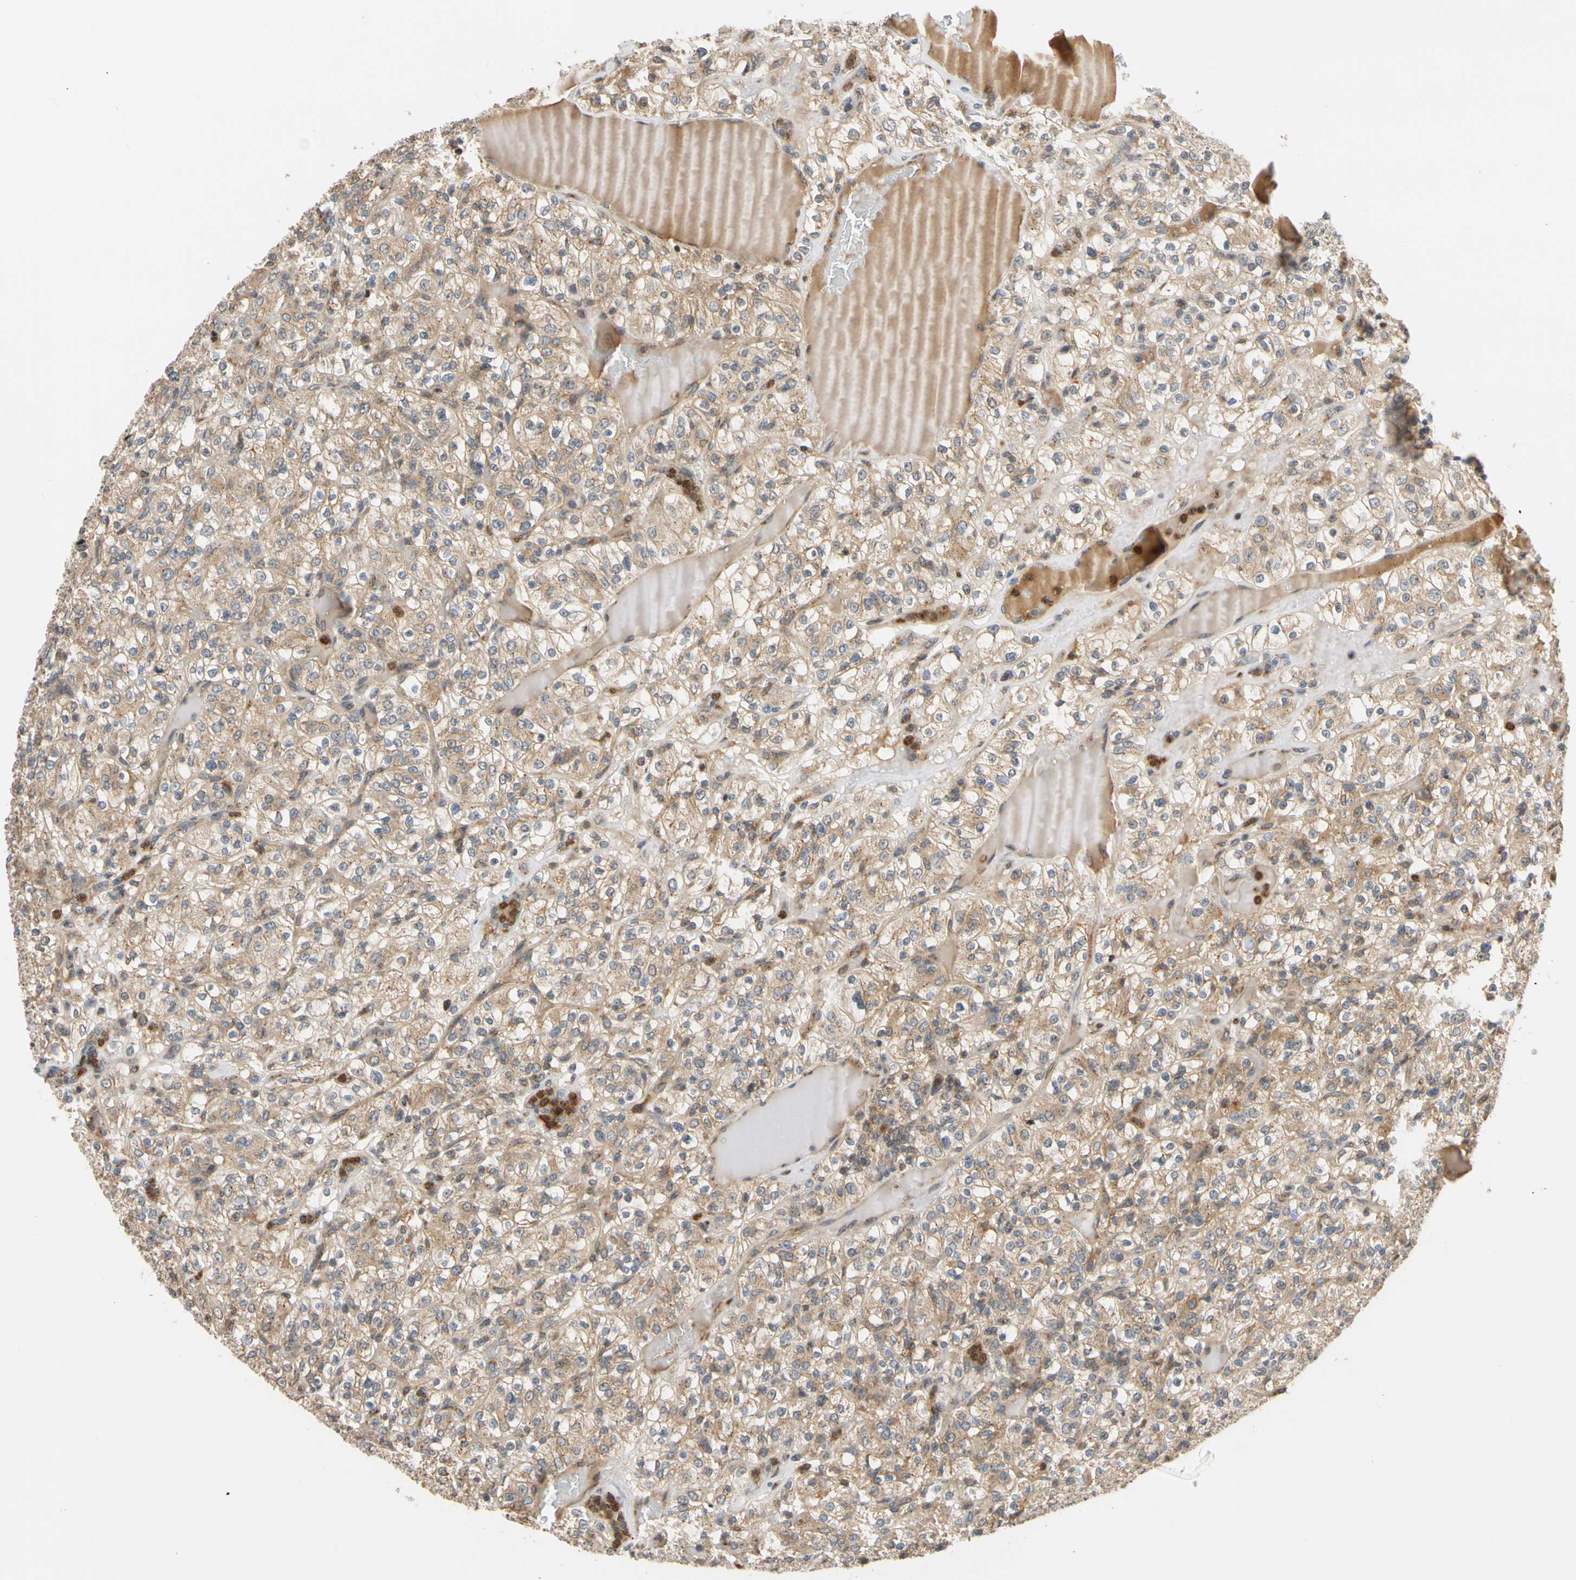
{"staining": {"intensity": "moderate", "quantity": ">75%", "location": "cytoplasmic/membranous"}, "tissue": "renal cancer", "cell_type": "Tumor cells", "image_type": "cancer", "snomed": [{"axis": "morphology", "description": "Normal tissue, NOS"}, {"axis": "morphology", "description": "Adenocarcinoma, NOS"}, {"axis": "topography", "description": "Kidney"}], "caption": "IHC photomicrograph of neoplastic tissue: human renal cancer stained using immunohistochemistry reveals medium levels of moderate protein expression localized specifically in the cytoplasmic/membranous of tumor cells, appearing as a cytoplasmic/membranous brown color.", "gene": "IP6K2", "patient": {"sex": "female", "age": 72}}